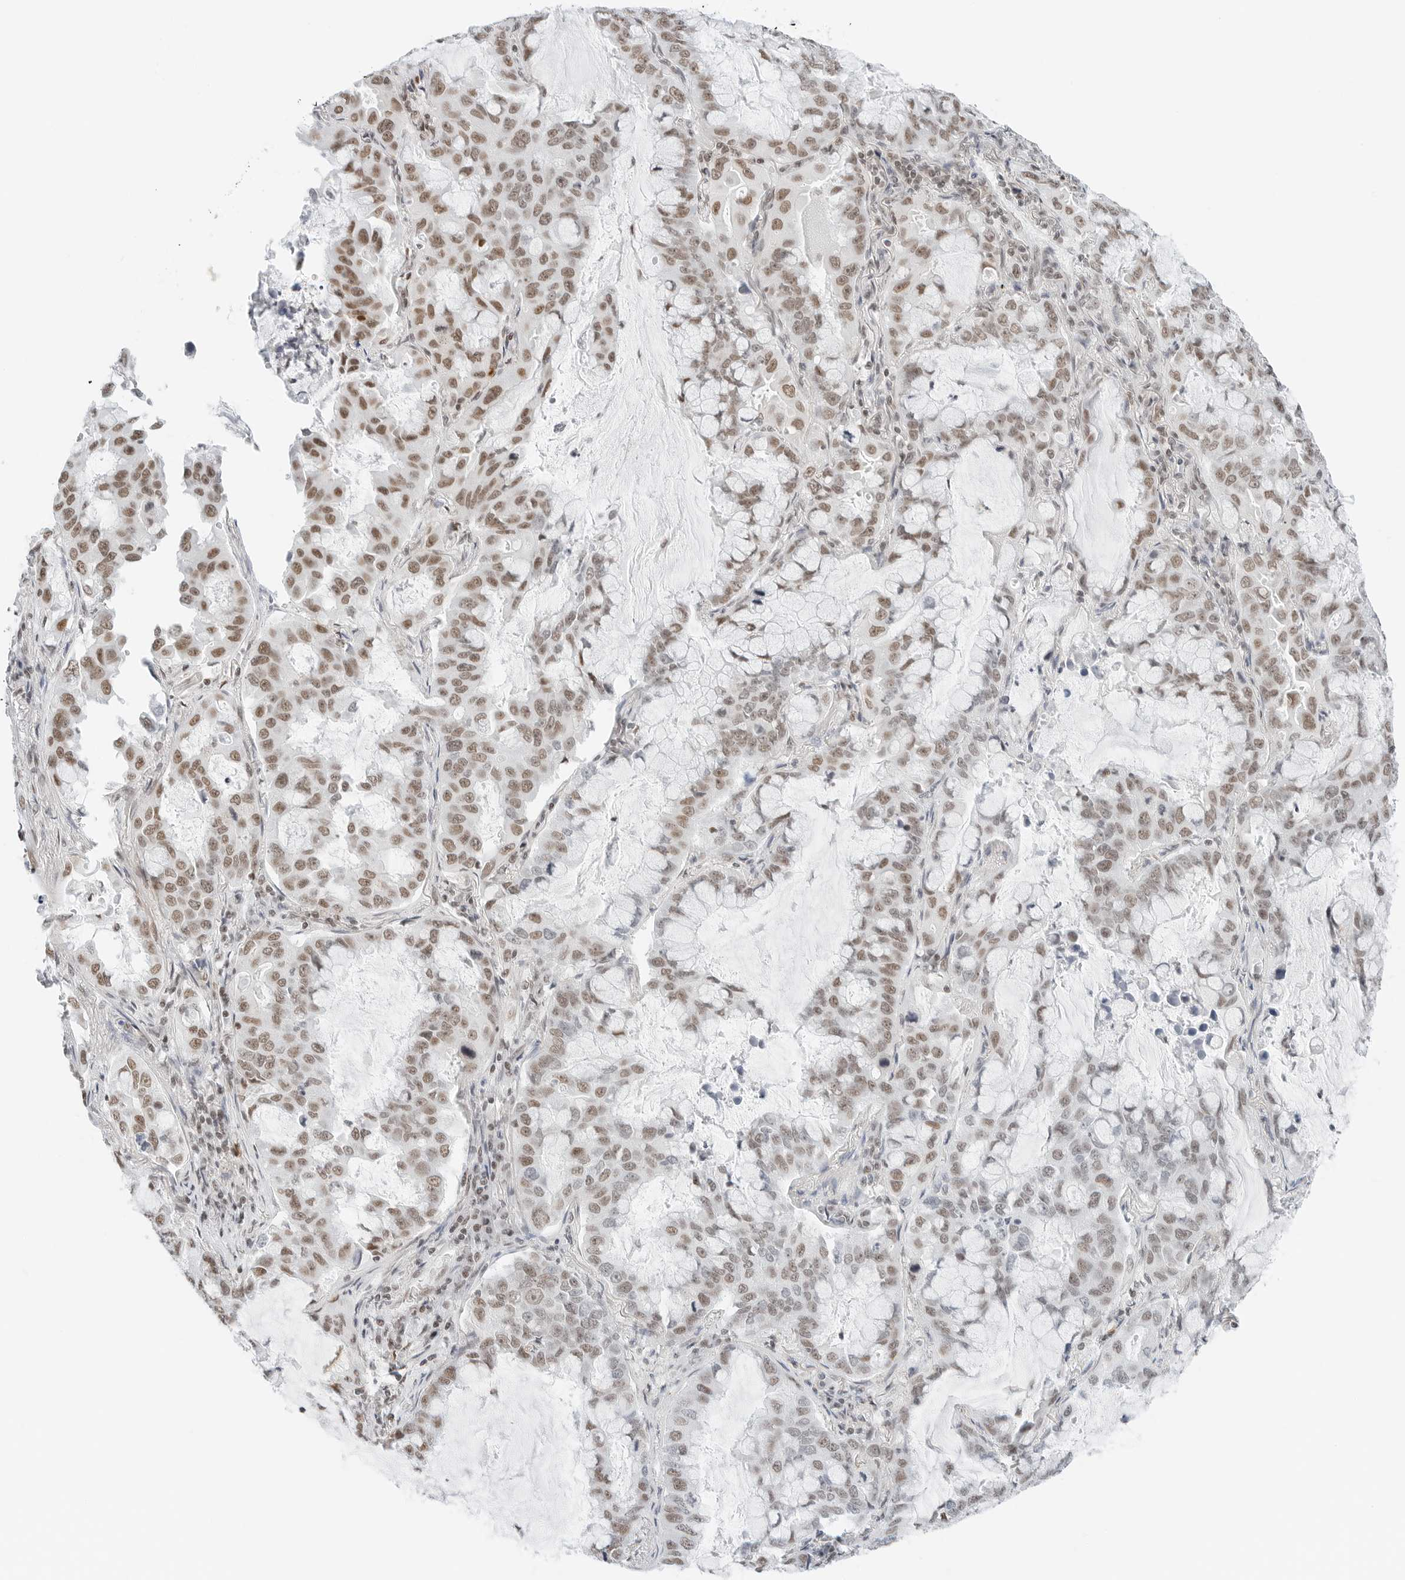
{"staining": {"intensity": "moderate", "quantity": ">75%", "location": "nuclear"}, "tissue": "lung cancer", "cell_type": "Tumor cells", "image_type": "cancer", "snomed": [{"axis": "morphology", "description": "Adenocarcinoma, NOS"}, {"axis": "topography", "description": "Lung"}], "caption": "Protein expression analysis of human lung adenocarcinoma reveals moderate nuclear expression in about >75% of tumor cells. (DAB IHC, brown staining for protein, blue staining for nuclei).", "gene": "CRTC2", "patient": {"sex": "male", "age": 64}}